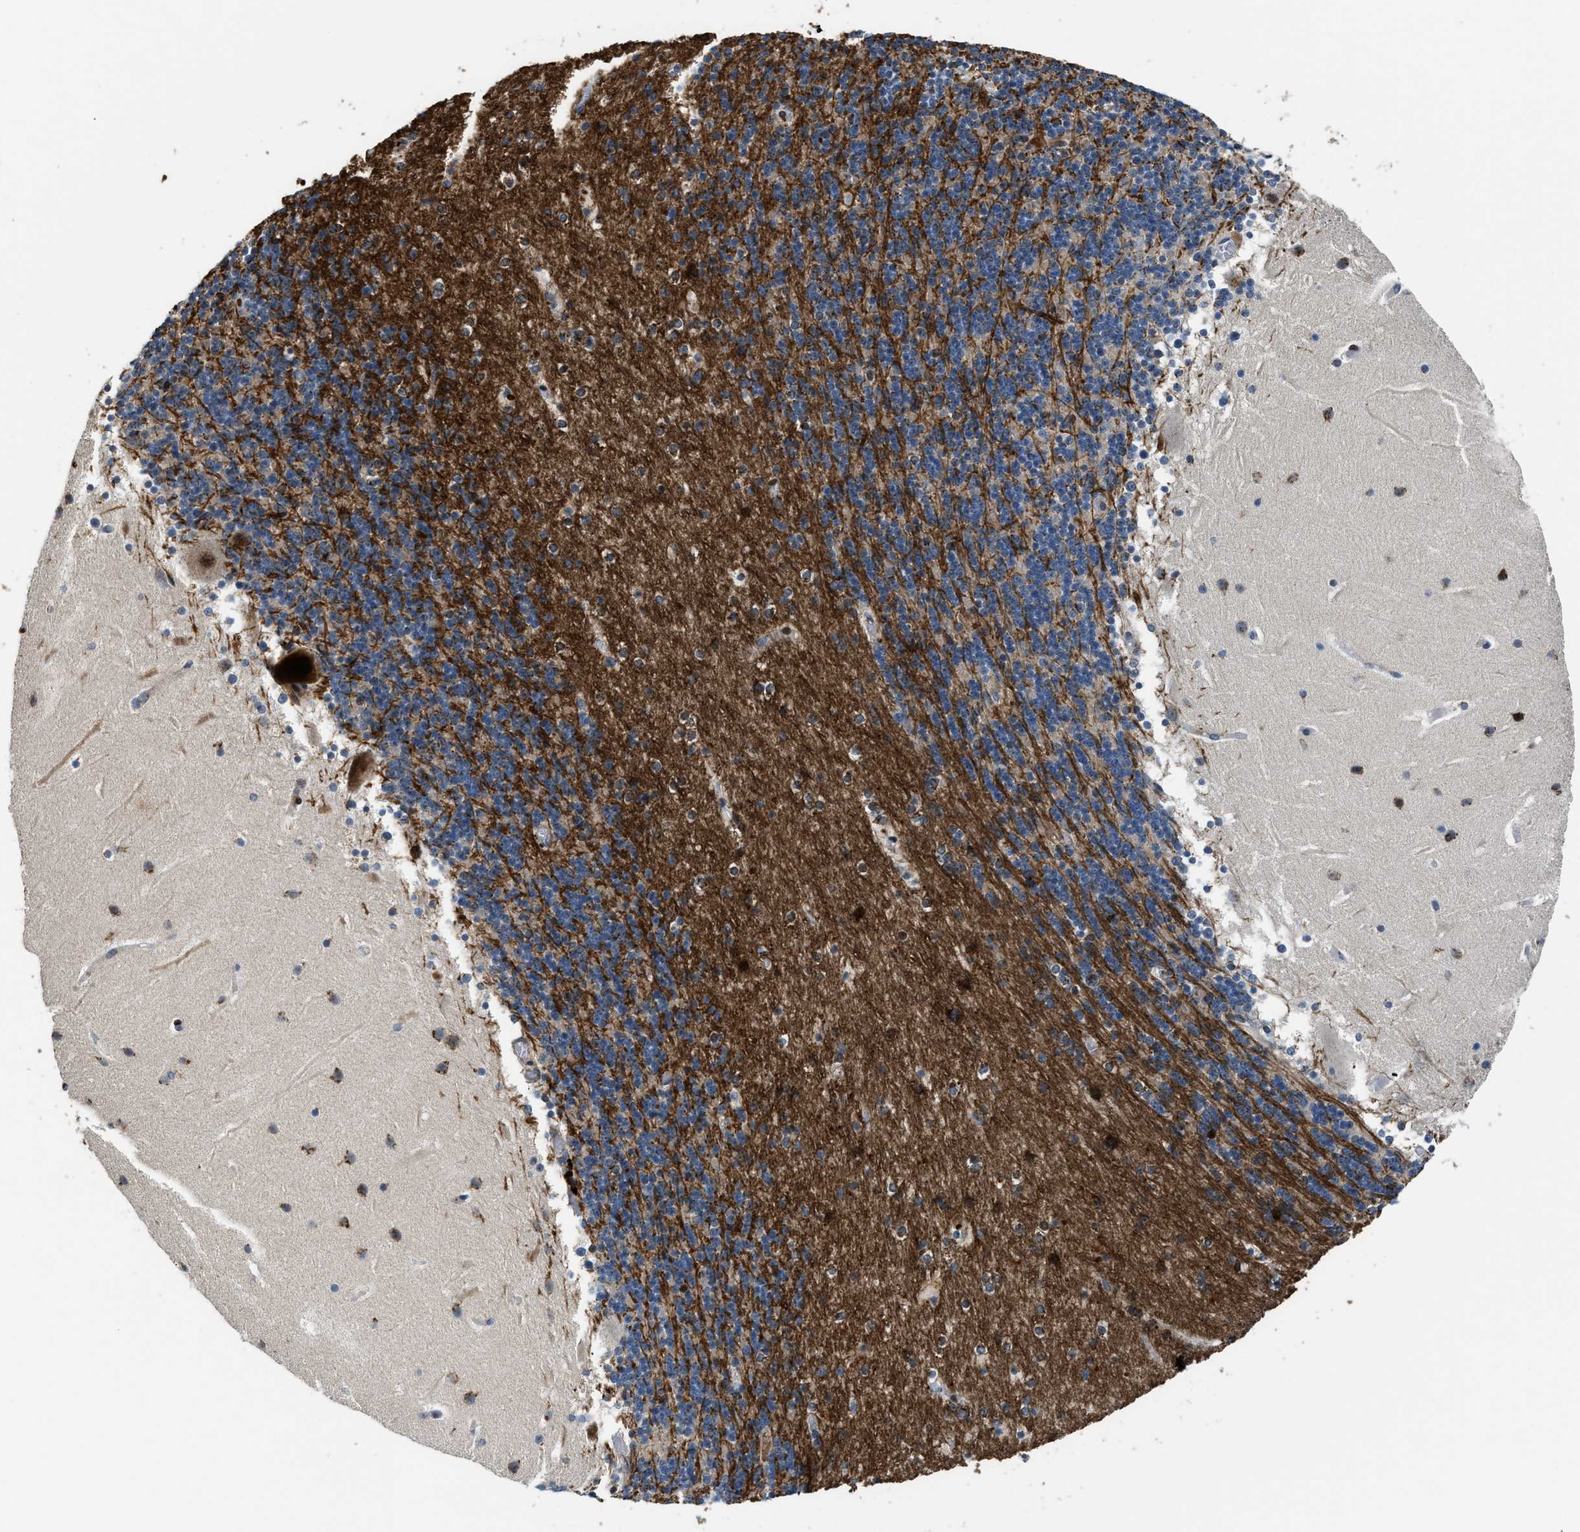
{"staining": {"intensity": "weak", "quantity": "25%-75%", "location": "cytoplasmic/membranous"}, "tissue": "cerebellum", "cell_type": "Cells in granular layer", "image_type": "normal", "snomed": [{"axis": "morphology", "description": "Normal tissue, NOS"}, {"axis": "topography", "description": "Cerebellum"}], "caption": "The image shows a brown stain indicating the presence of a protein in the cytoplasmic/membranous of cells in granular layer in cerebellum.", "gene": "FUT8", "patient": {"sex": "male", "age": 45}}